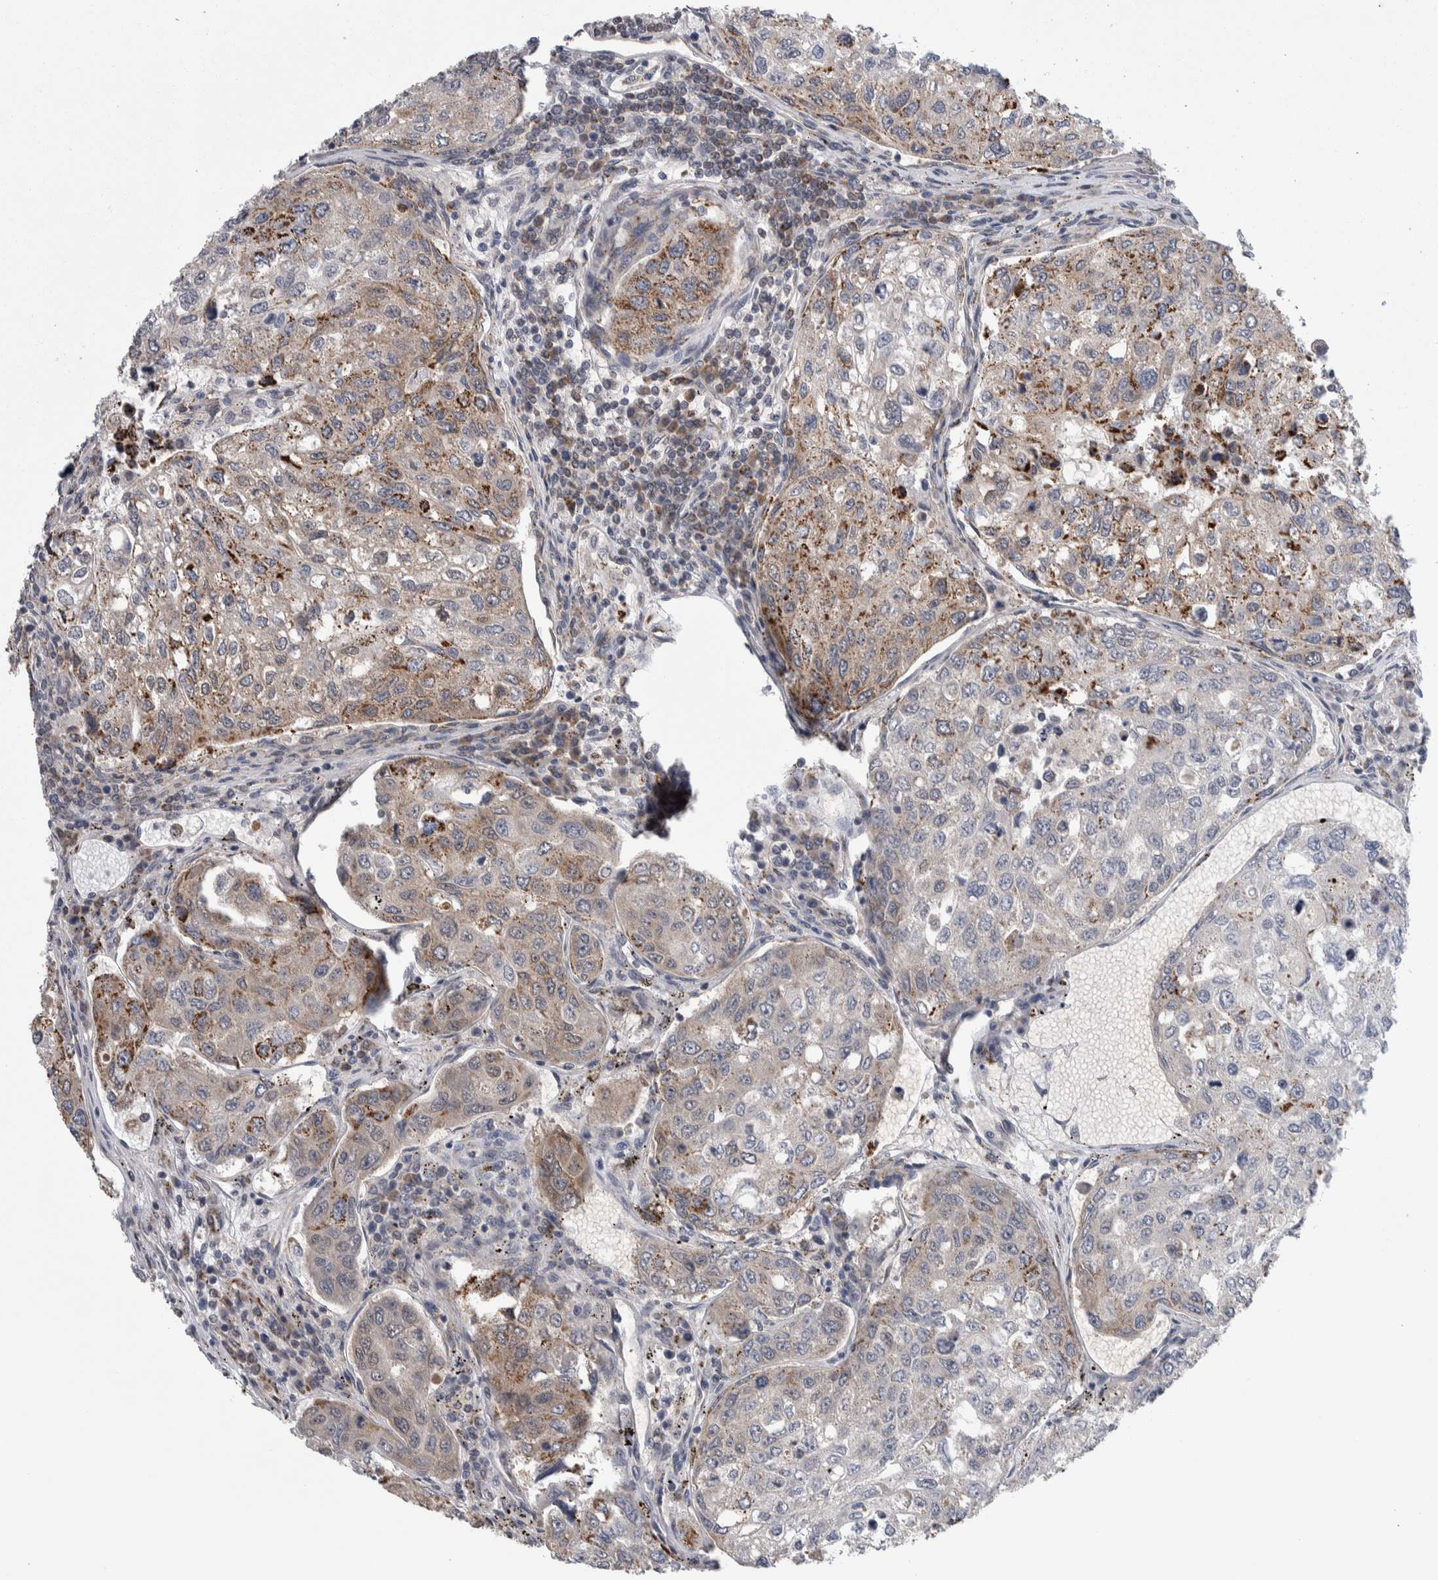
{"staining": {"intensity": "moderate", "quantity": ">75%", "location": "cytoplasmic/membranous"}, "tissue": "urothelial cancer", "cell_type": "Tumor cells", "image_type": "cancer", "snomed": [{"axis": "morphology", "description": "Urothelial carcinoma, High grade"}, {"axis": "topography", "description": "Lymph node"}, {"axis": "topography", "description": "Urinary bladder"}], "caption": "Urothelial cancer stained for a protein exhibits moderate cytoplasmic/membranous positivity in tumor cells. (Brightfield microscopy of DAB IHC at high magnification).", "gene": "ETFA", "patient": {"sex": "male", "age": 51}}